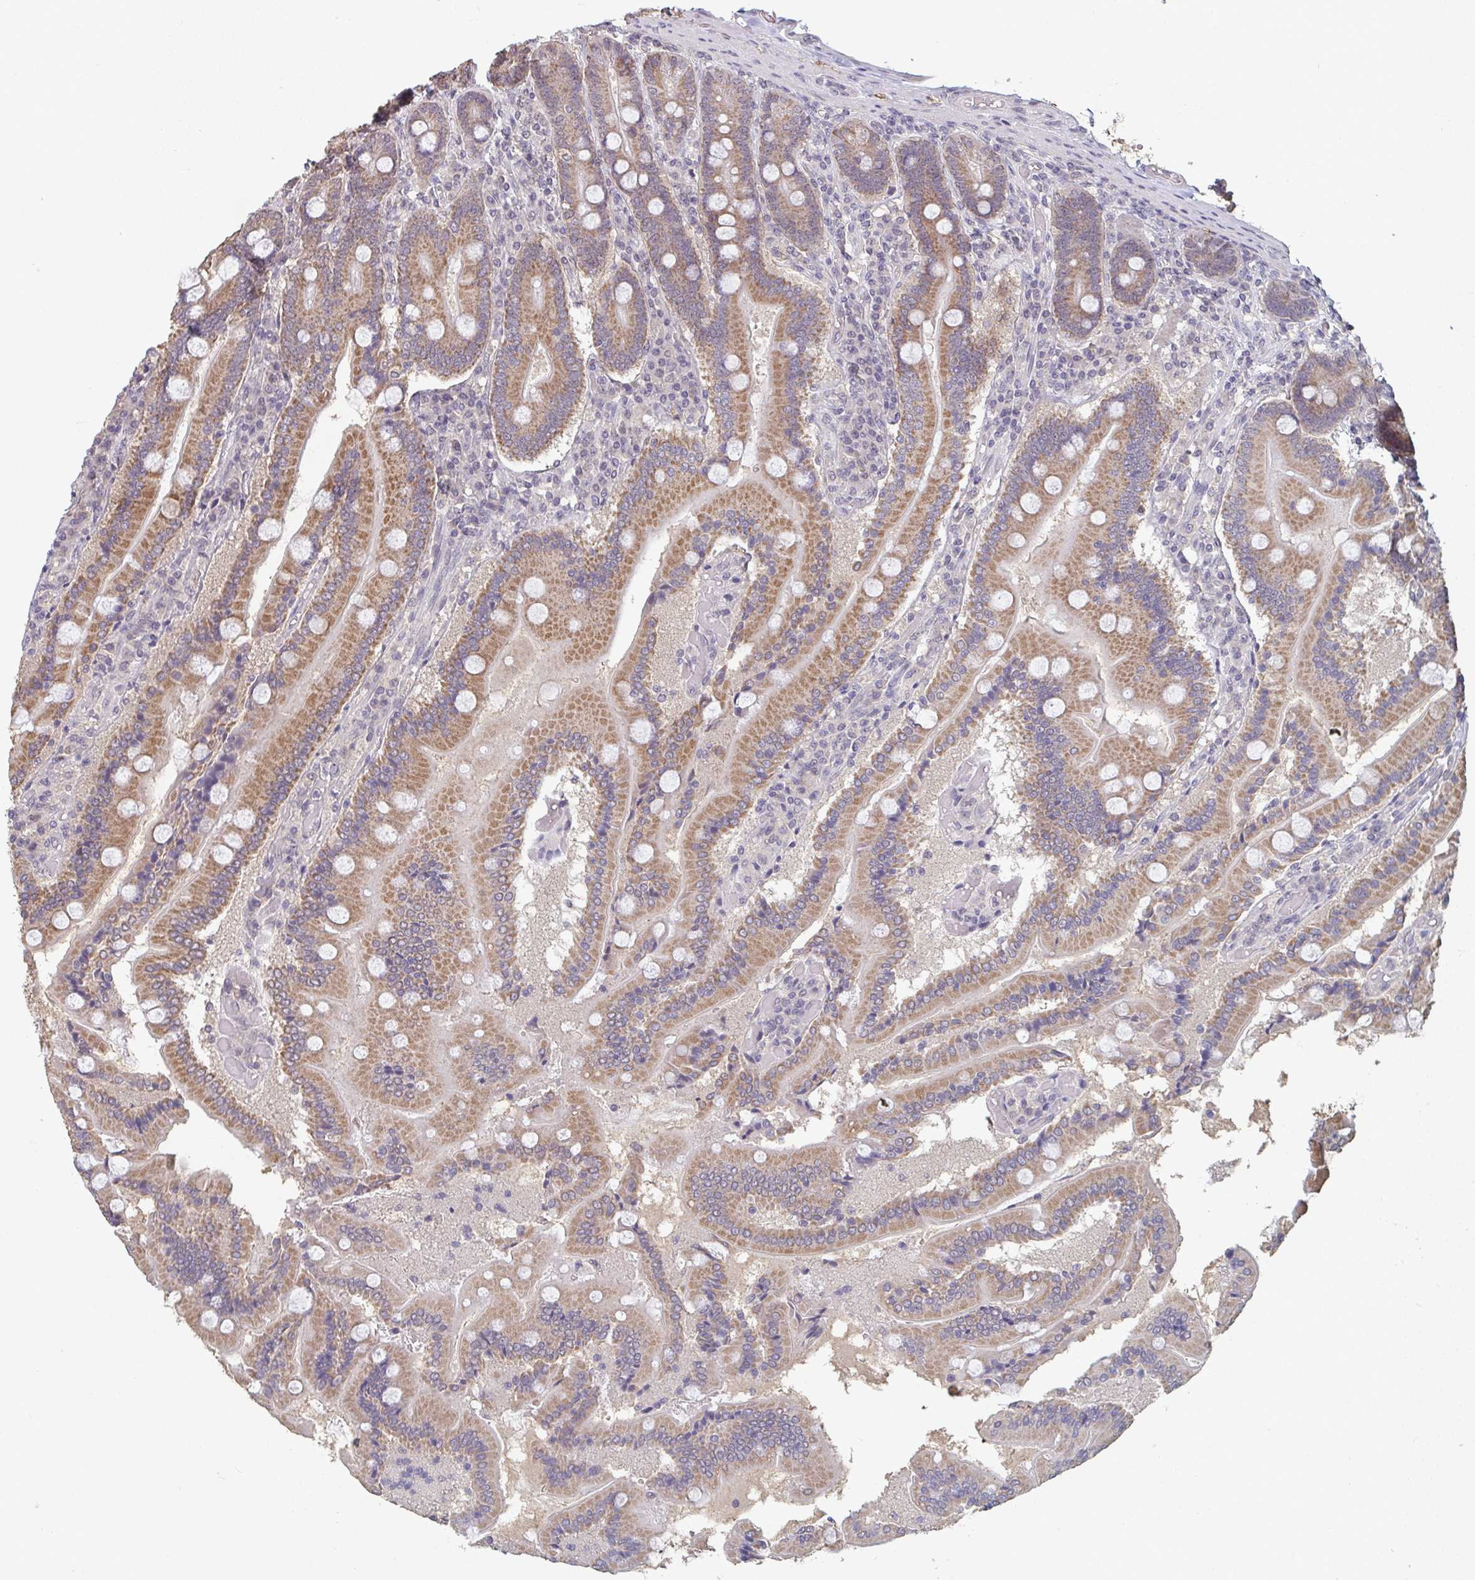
{"staining": {"intensity": "moderate", "quantity": ">75%", "location": "cytoplasmic/membranous"}, "tissue": "duodenum", "cell_type": "Glandular cells", "image_type": "normal", "snomed": [{"axis": "morphology", "description": "Normal tissue, NOS"}, {"axis": "topography", "description": "Duodenum"}], "caption": "Glandular cells reveal medium levels of moderate cytoplasmic/membranous staining in about >75% of cells in normal human duodenum. The staining was performed using DAB, with brown indicating positive protein expression. Nuclei are stained blue with hematoxylin.", "gene": "LIX1", "patient": {"sex": "female", "age": 62}}